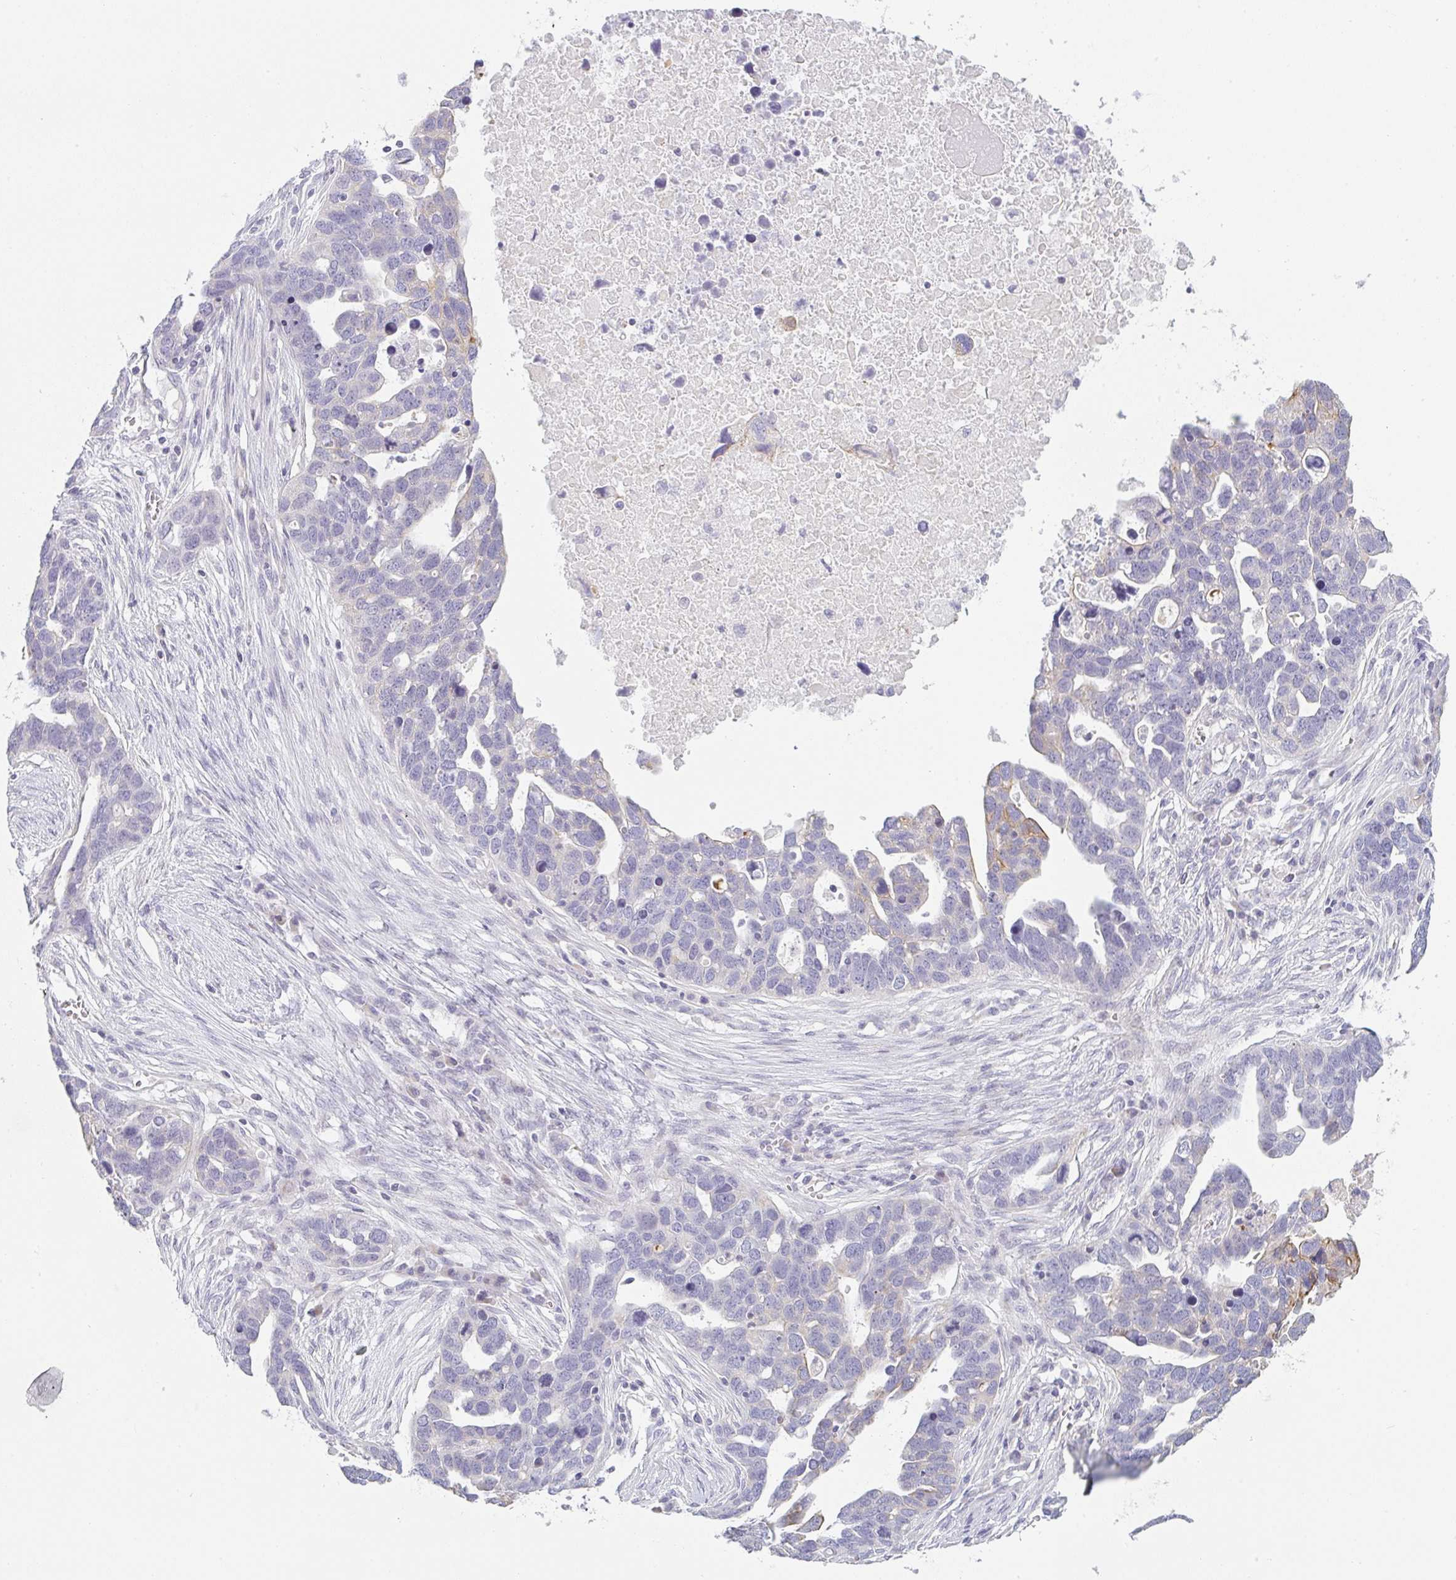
{"staining": {"intensity": "moderate", "quantity": "<25%", "location": "cytoplasmic/membranous"}, "tissue": "ovarian cancer", "cell_type": "Tumor cells", "image_type": "cancer", "snomed": [{"axis": "morphology", "description": "Cystadenocarcinoma, serous, NOS"}, {"axis": "topography", "description": "Ovary"}], "caption": "Protein staining of ovarian cancer (serous cystadenocarcinoma) tissue shows moderate cytoplasmic/membranous staining in about <25% of tumor cells. (Stains: DAB in brown, nuclei in blue, Microscopy: brightfield microscopy at high magnification).", "gene": "SIRPB2", "patient": {"sex": "female", "age": 54}}